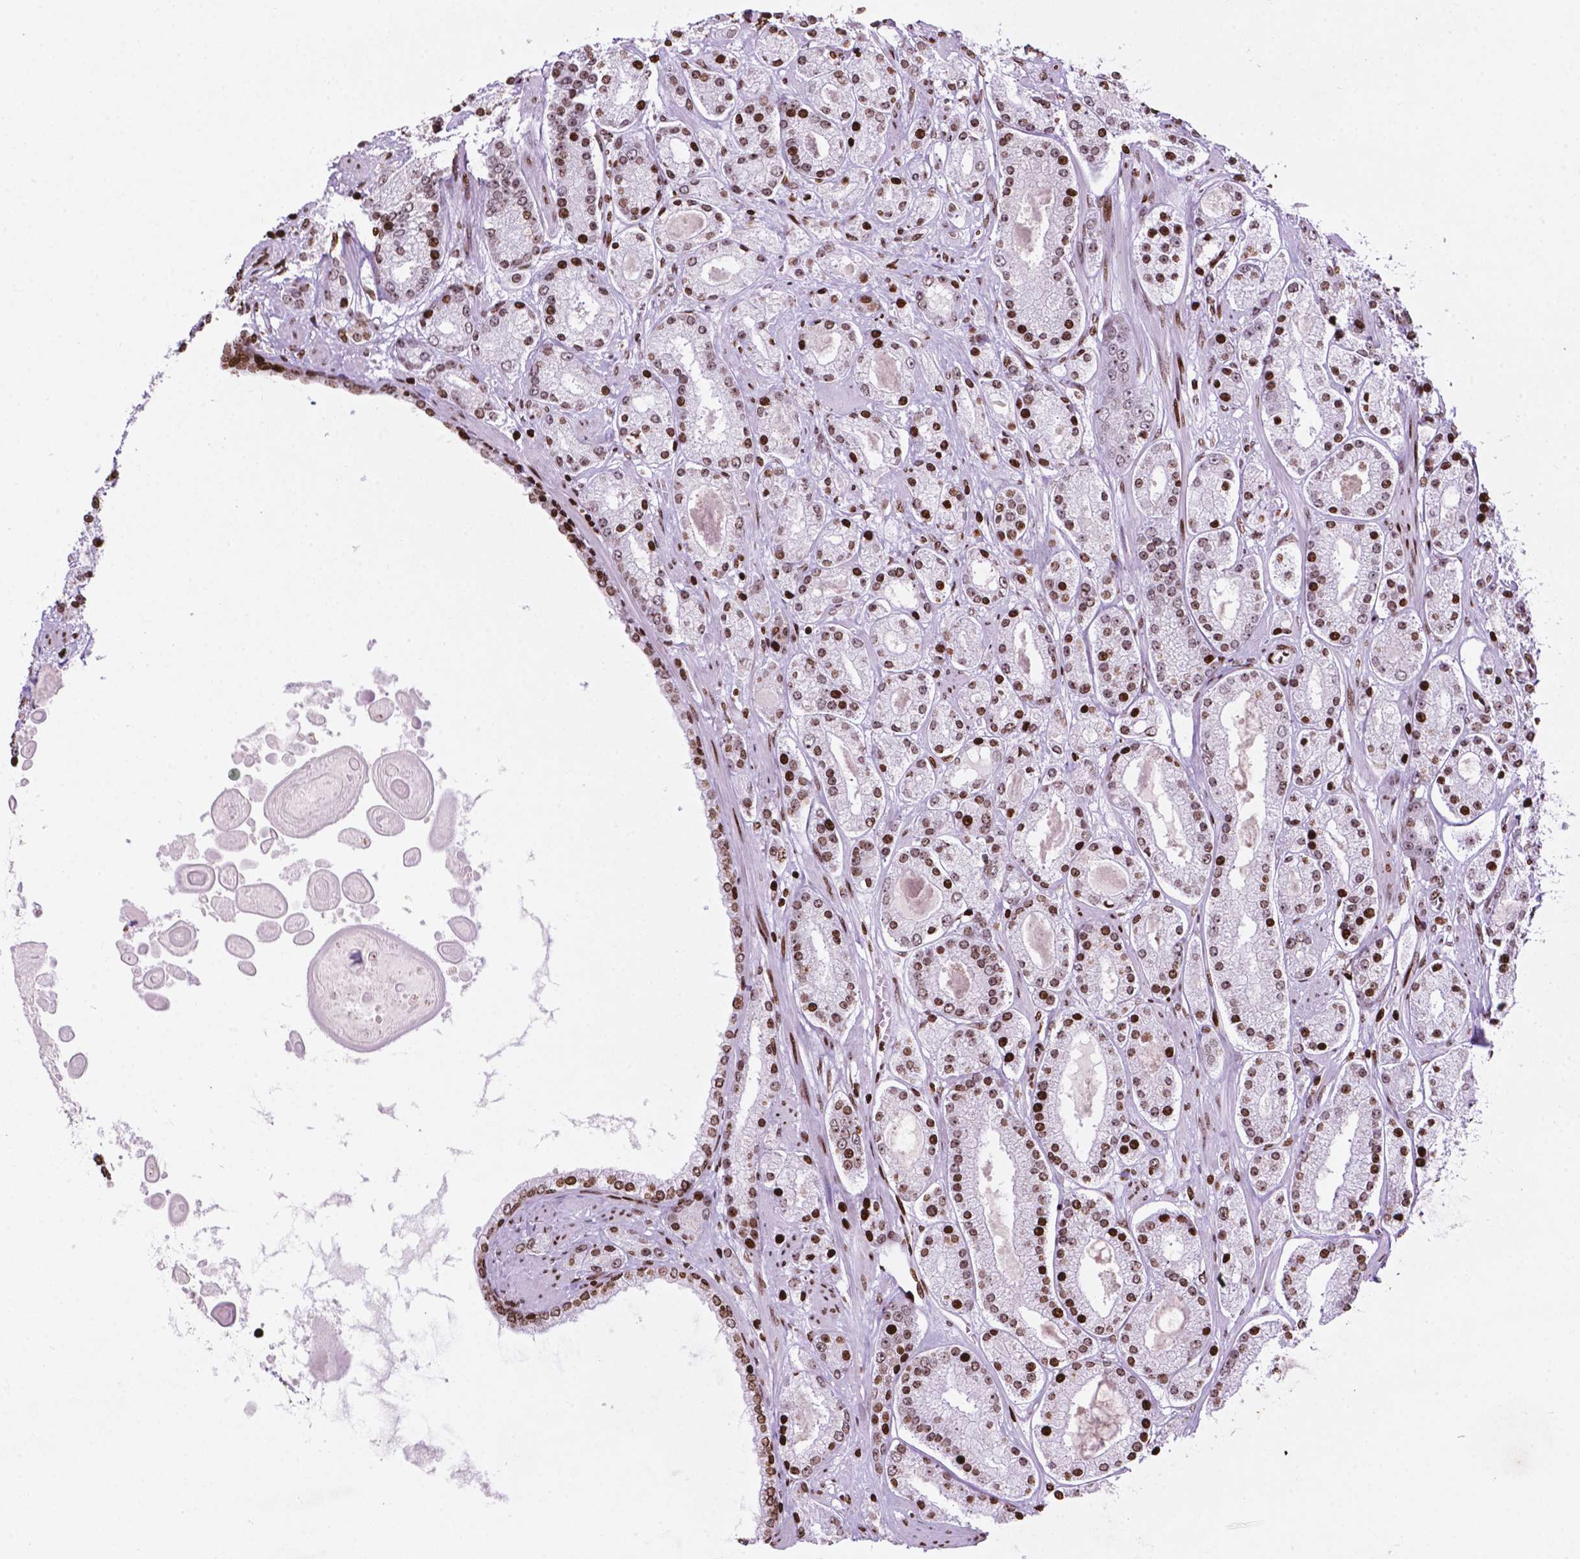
{"staining": {"intensity": "strong", "quantity": ">75%", "location": "nuclear"}, "tissue": "prostate cancer", "cell_type": "Tumor cells", "image_type": "cancer", "snomed": [{"axis": "morphology", "description": "Adenocarcinoma, High grade"}, {"axis": "topography", "description": "Prostate"}], "caption": "A high amount of strong nuclear staining is present in about >75% of tumor cells in prostate adenocarcinoma (high-grade) tissue.", "gene": "TMEM250", "patient": {"sex": "male", "age": 67}}